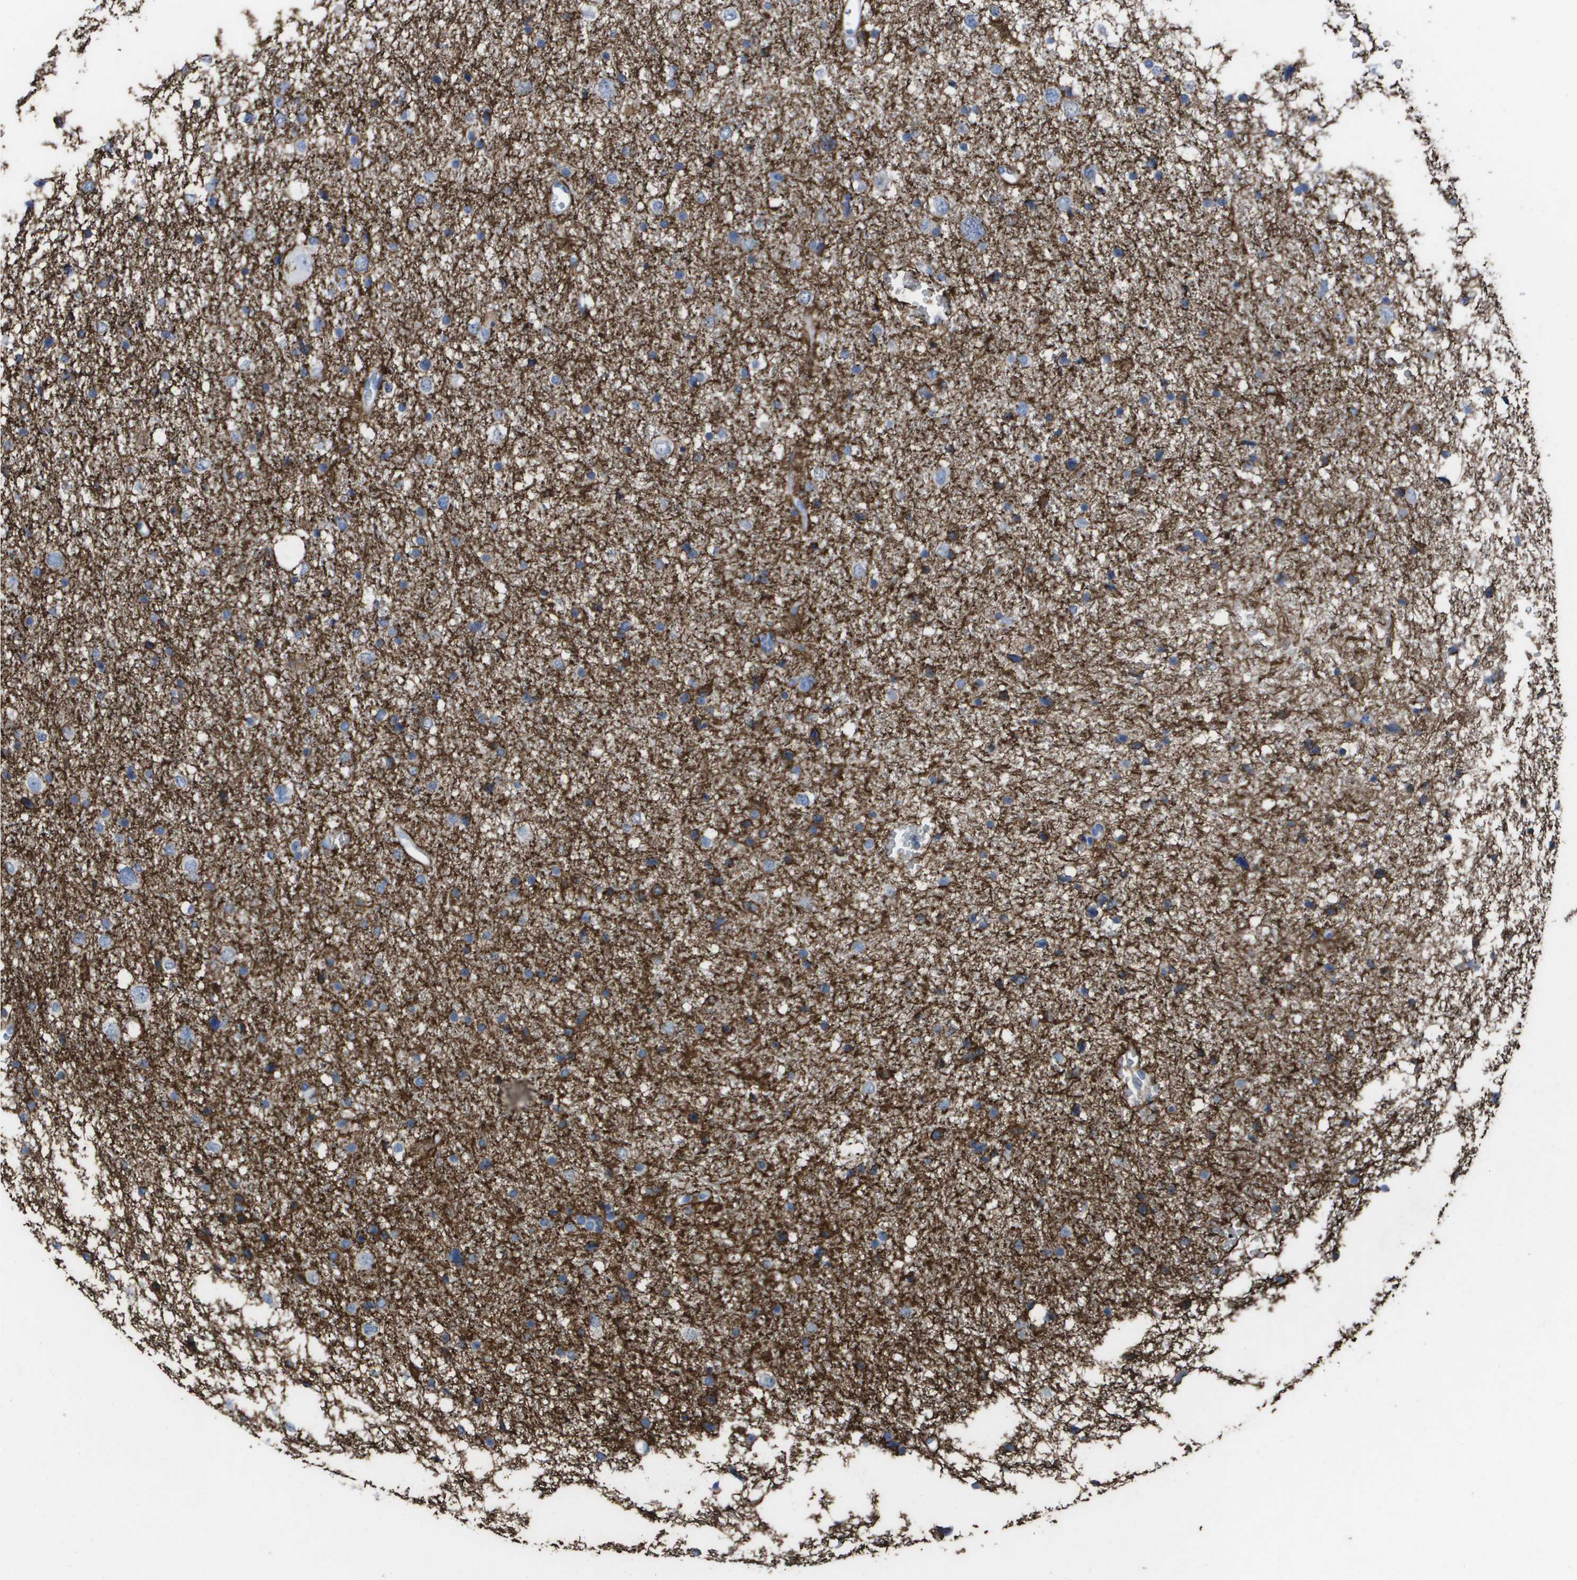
{"staining": {"intensity": "negative", "quantity": "none", "location": "none"}, "tissue": "glioma", "cell_type": "Tumor cells", "image_type": "cancer", "snomed": [{"axis": "morphology", "description": "Glioma, malignant, Low grade"}, {"axis": "topography", "description": "Brain"}], "caption": "This is an IHC micrograph of human glioma. There is no expression in tumor cells.", "gene": "KCNA3", "patient": {"sex": "female", "age": 37}}